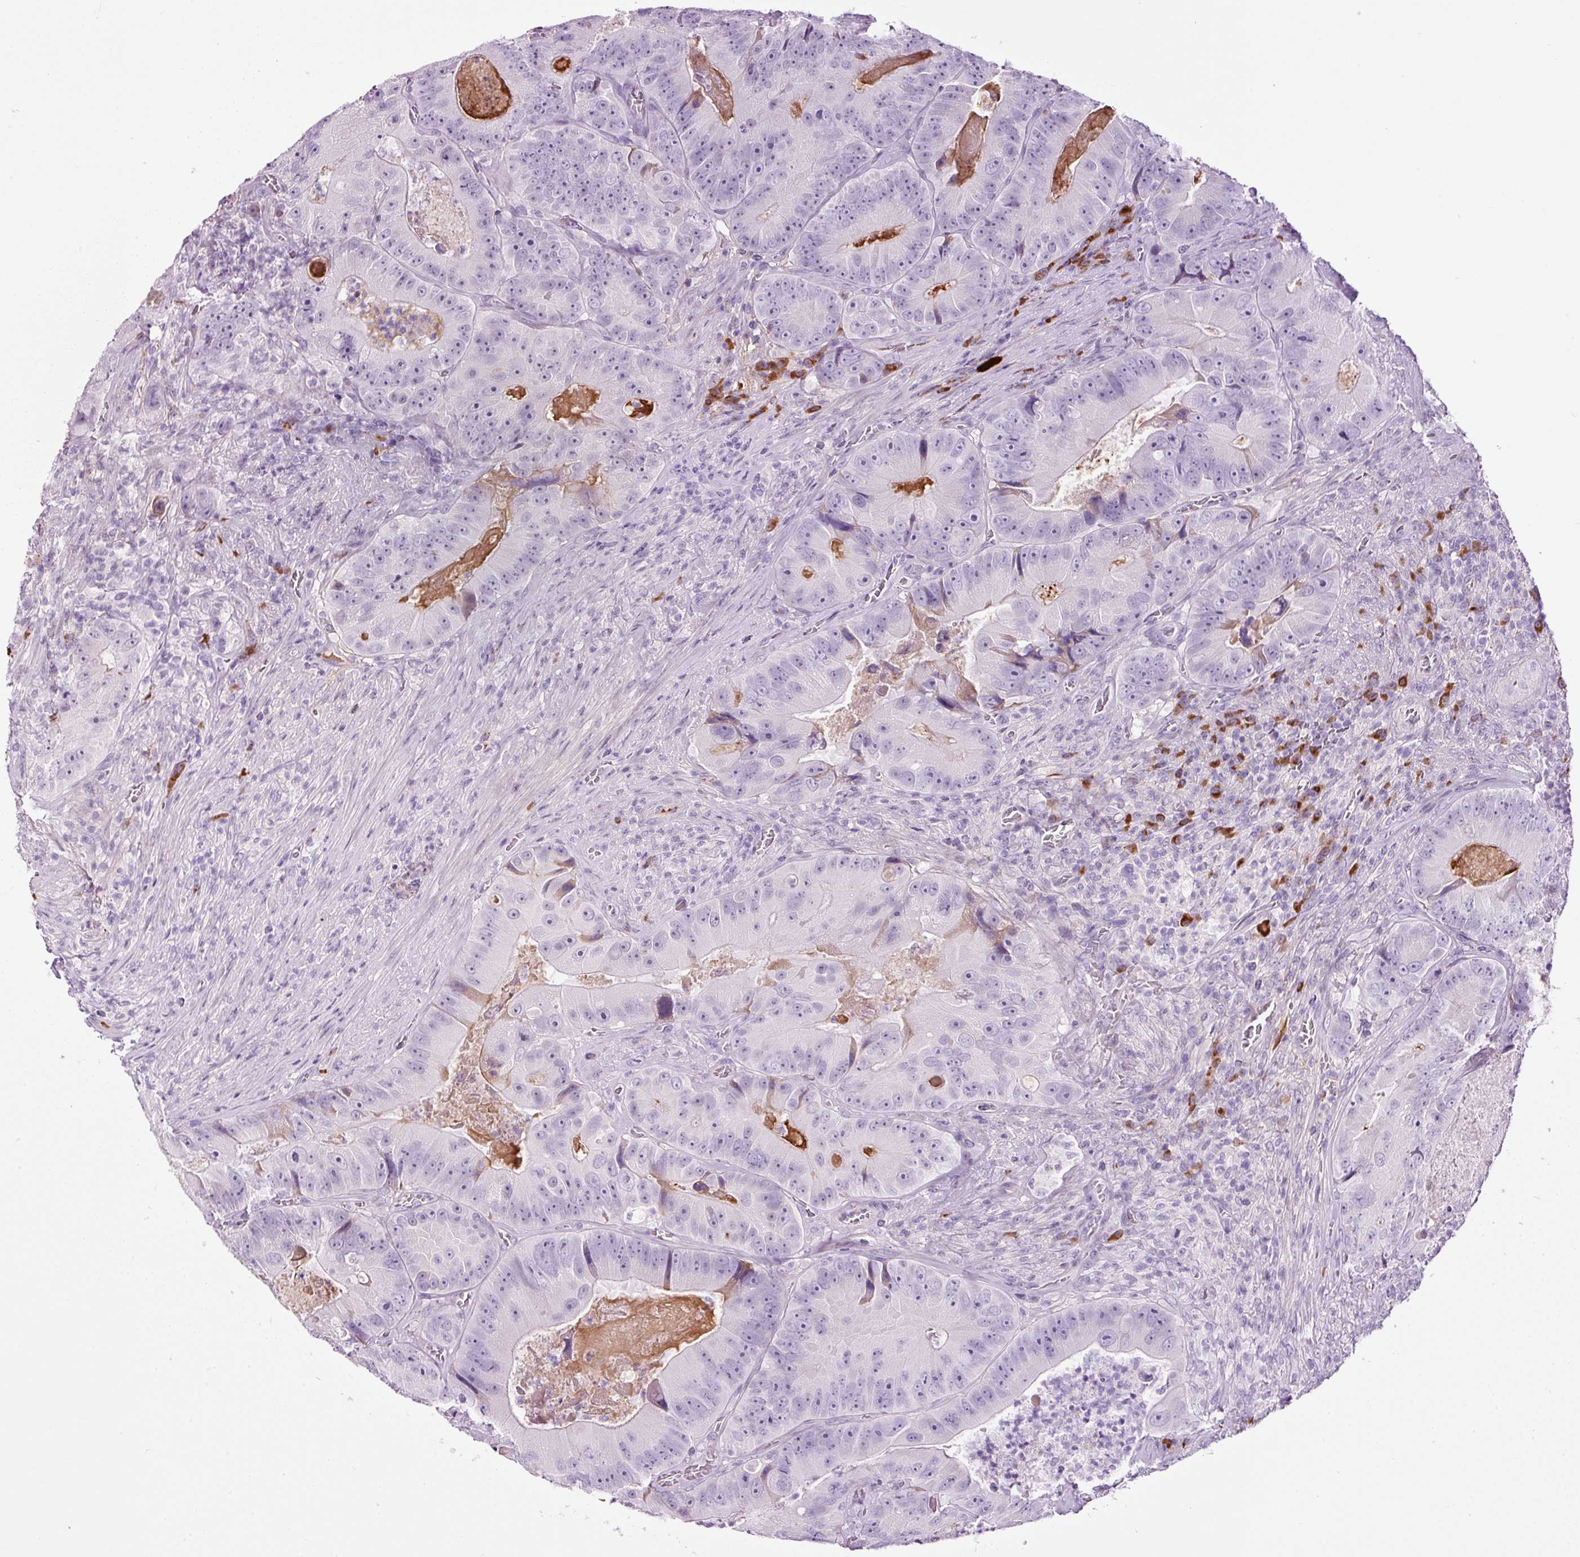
{"staining": {"intensity": "negative", "quantity": "none", "location": "none"}, "tissue": "colorectal cancer", "cell_type": "Tumor cells", "image_type": "cancer", "snomed": [{"axis": "morphology", "description": "Adenocarcinoma, NOS"}, {"axis": "topography", "description": "Colon"}], "caption": "DAB (3,3'-diaminobenzidine) immunohistochemical staining of colorectal cancer (adenocarcinoma) displays no significant expression in tumor cells.", "gene": "KLF1", "patient": {"sex": "female", "age": 86}}